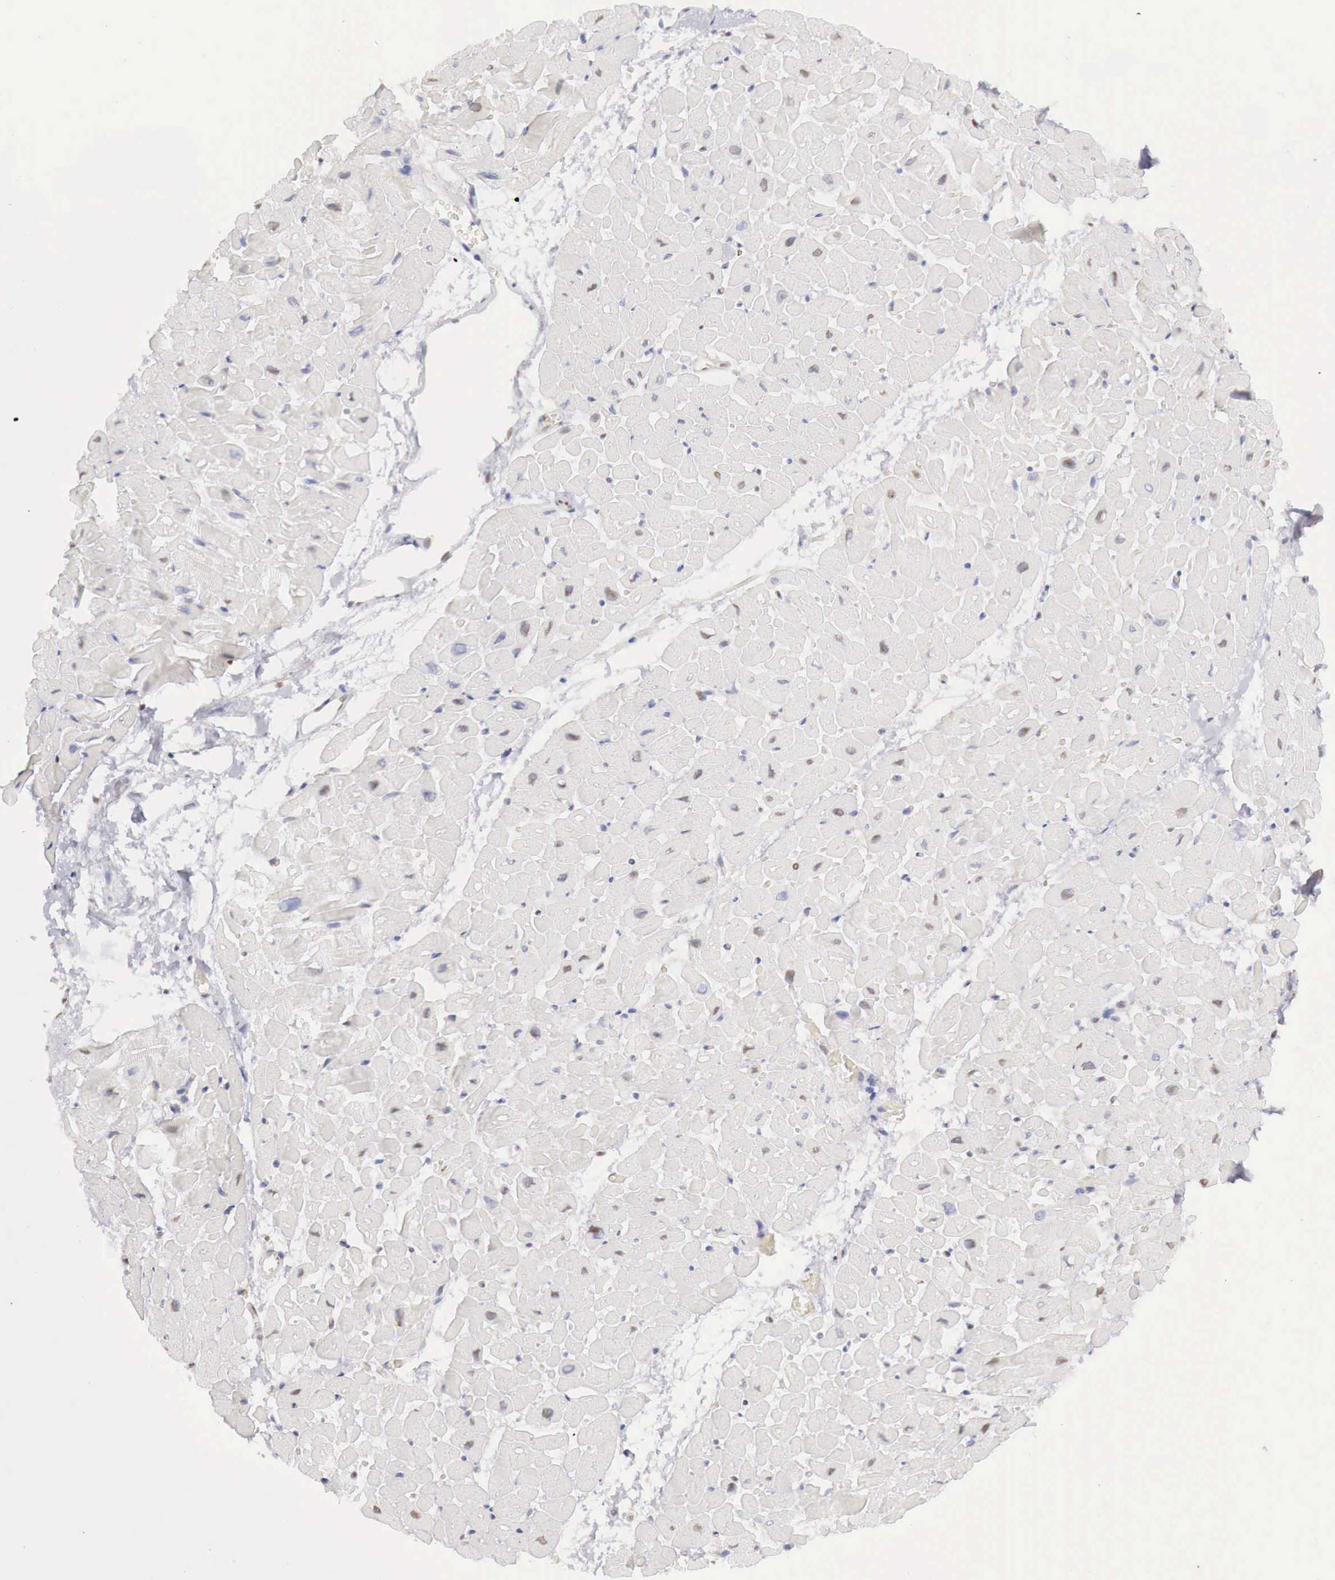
{"staining": {"intensity": "negative", "quantity": "none", "location": "none"}, "tissue": "heart muscle", "cell_type": "Cardiomyocytes", "image_type": "normal", "snomed": [{"axis": "morphology", "description": "Normal tissue, NOS"}, {"axis": "topography", "description": "Heart"}], "caption": "This is an IHC image of unremarkable human heart muscle. There is no expression in cardiomyocytes.", "gene": "UBA1", "patient": {"sex": "male", "age": 45}}